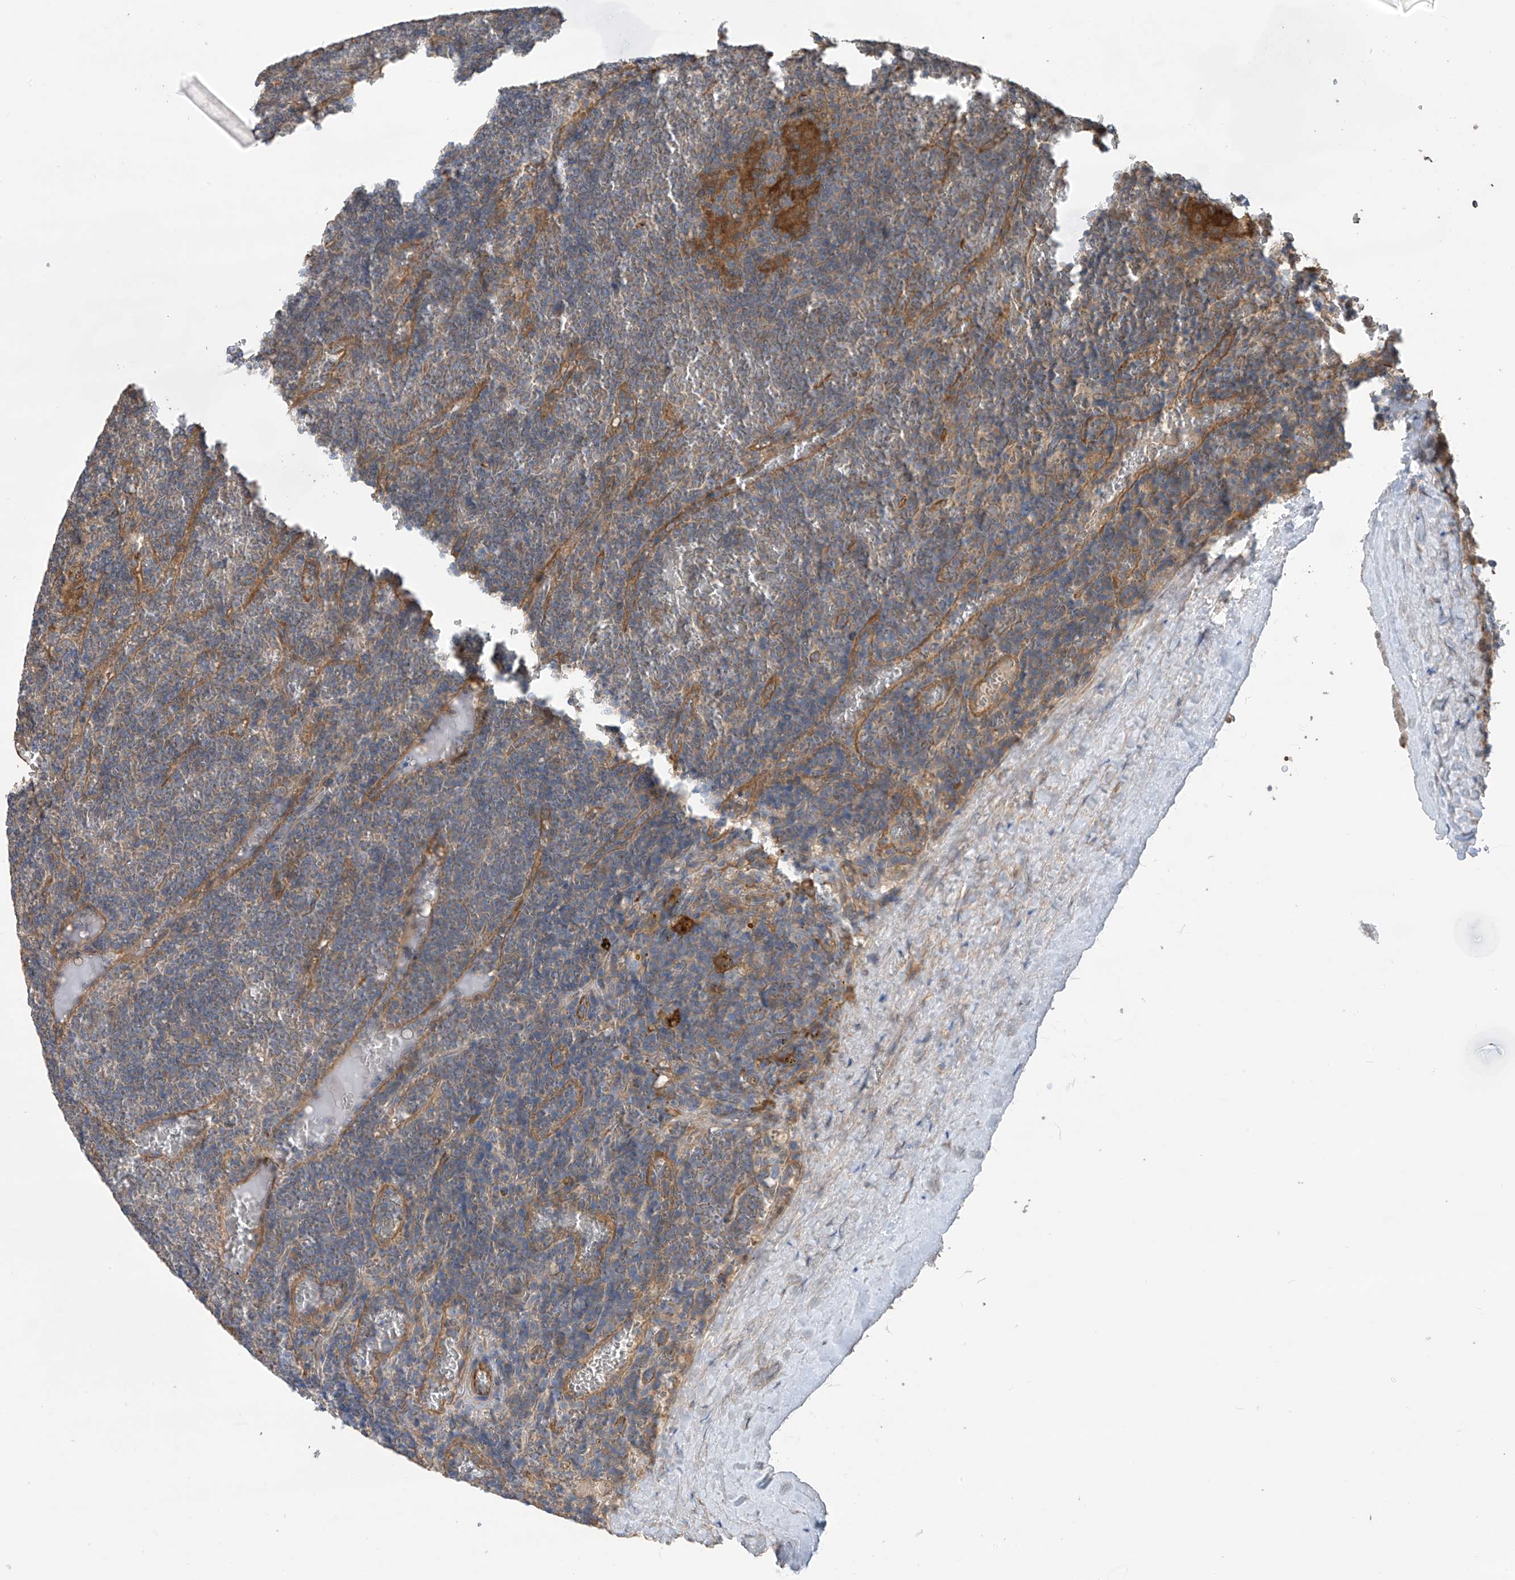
{"staining": {"intensity": "weak", "quantity": "<25%", "location": "cytoplasmic/membranous"}, "tissue": "lymphoma", "cell_type": "Tumor cells", "image_type": "cancer", "snomed": [{"axis": "morphology", "description": "Malignant lymphoma, non-Hodgkin's type, Low grade"}, {"axis": "topography", "description": "Spleen"}], "caption": "Immunohistochemistry (IHC) of lymphoma reveals no staining in tumor cells. (DAB immunohistochemistry visualized using brightfield microscopy, high magnification).", "gene": "PHACTR4", "patient": {"sex": "female", "age": 19}}